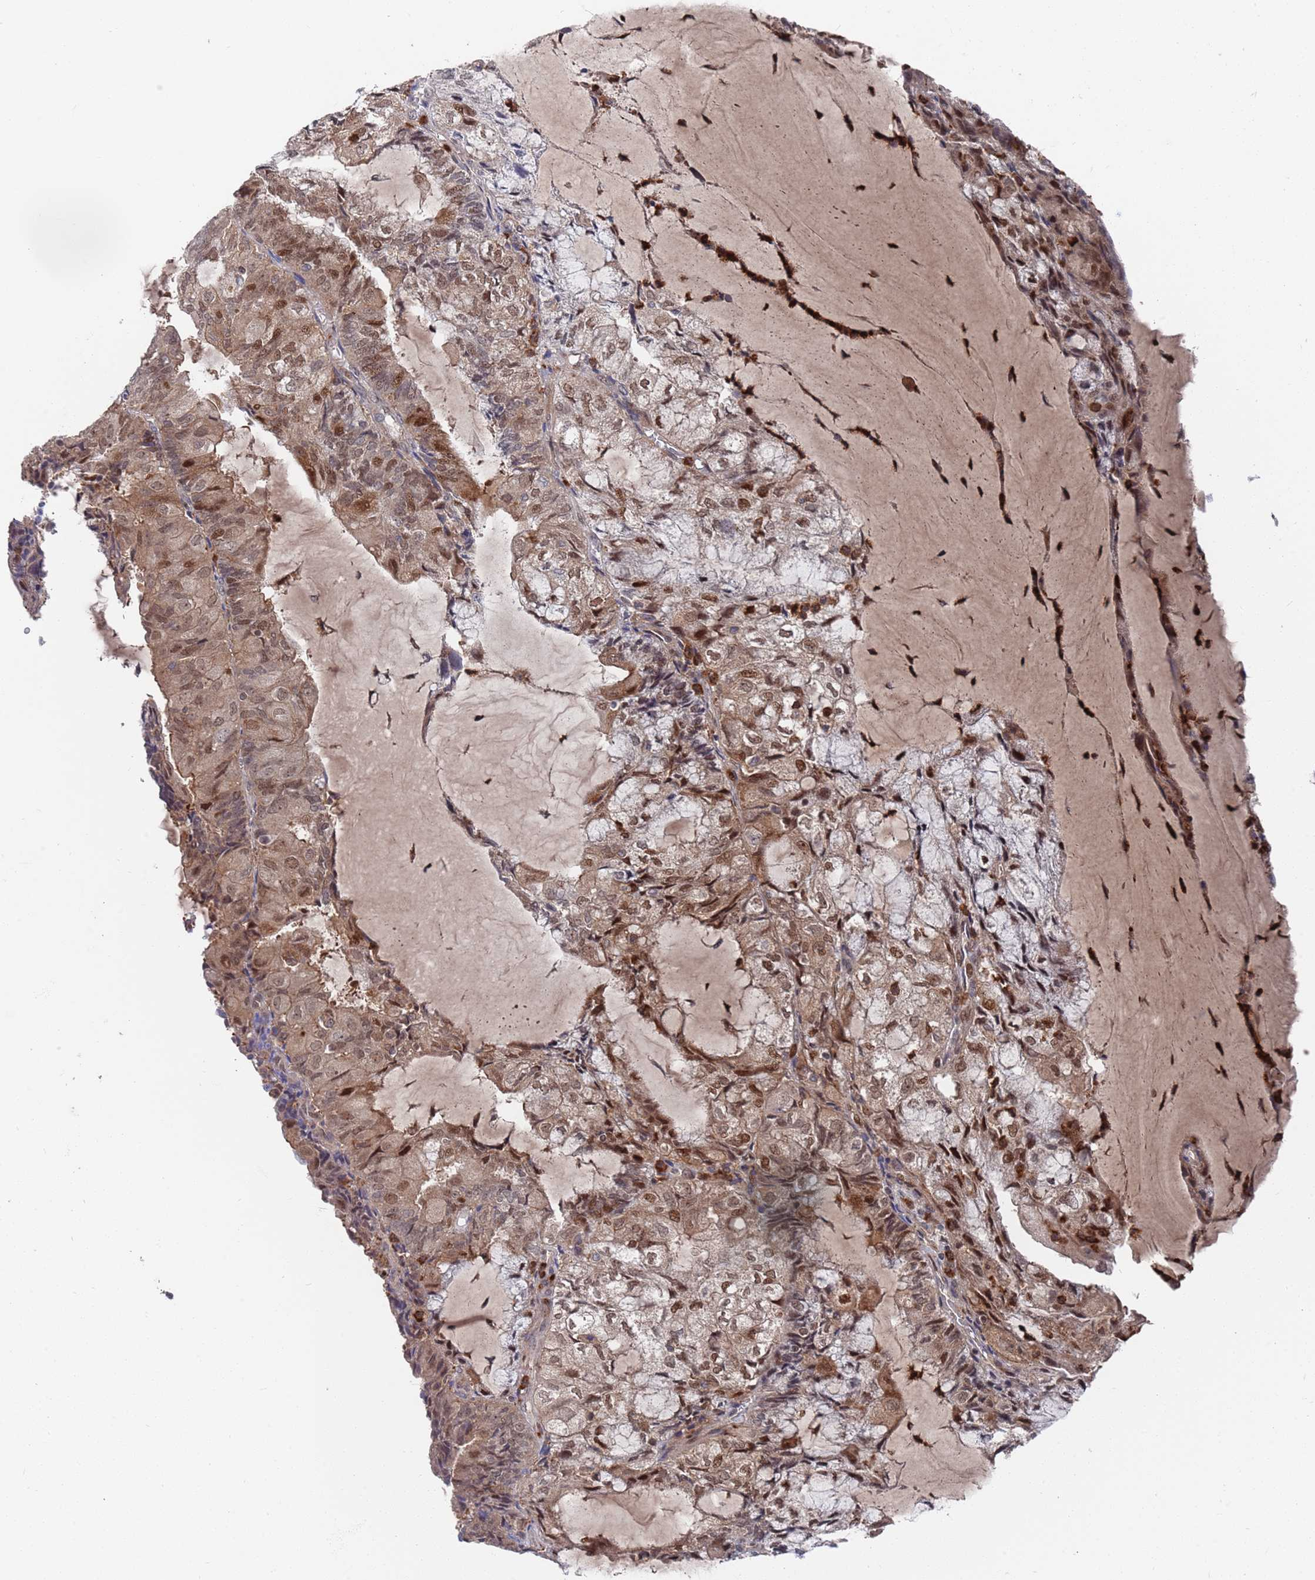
{"staining": {"intensity": "strong", "quantity": "25%-75%", "location": "cytoplasmic/membranous,nuclear"}, "tissue": "endometrial cancer", "cell_type": "Tumor cells", "image_type": "cancer", "snomed": [{"axis": "morphology", "description": "Adenocarcinoma, NOS"}, {"axis": "topography", "description": "Endometrium"}], "caption": "Immunohistochemical staining of endometrial adenocarcinoma displays strong cytoplasmic/membranous and nuclear protein positivity in about 25%-75% of tumor cells.", "gene": "TMBIM6", "patient": {"sex": "female", "age": 81}}